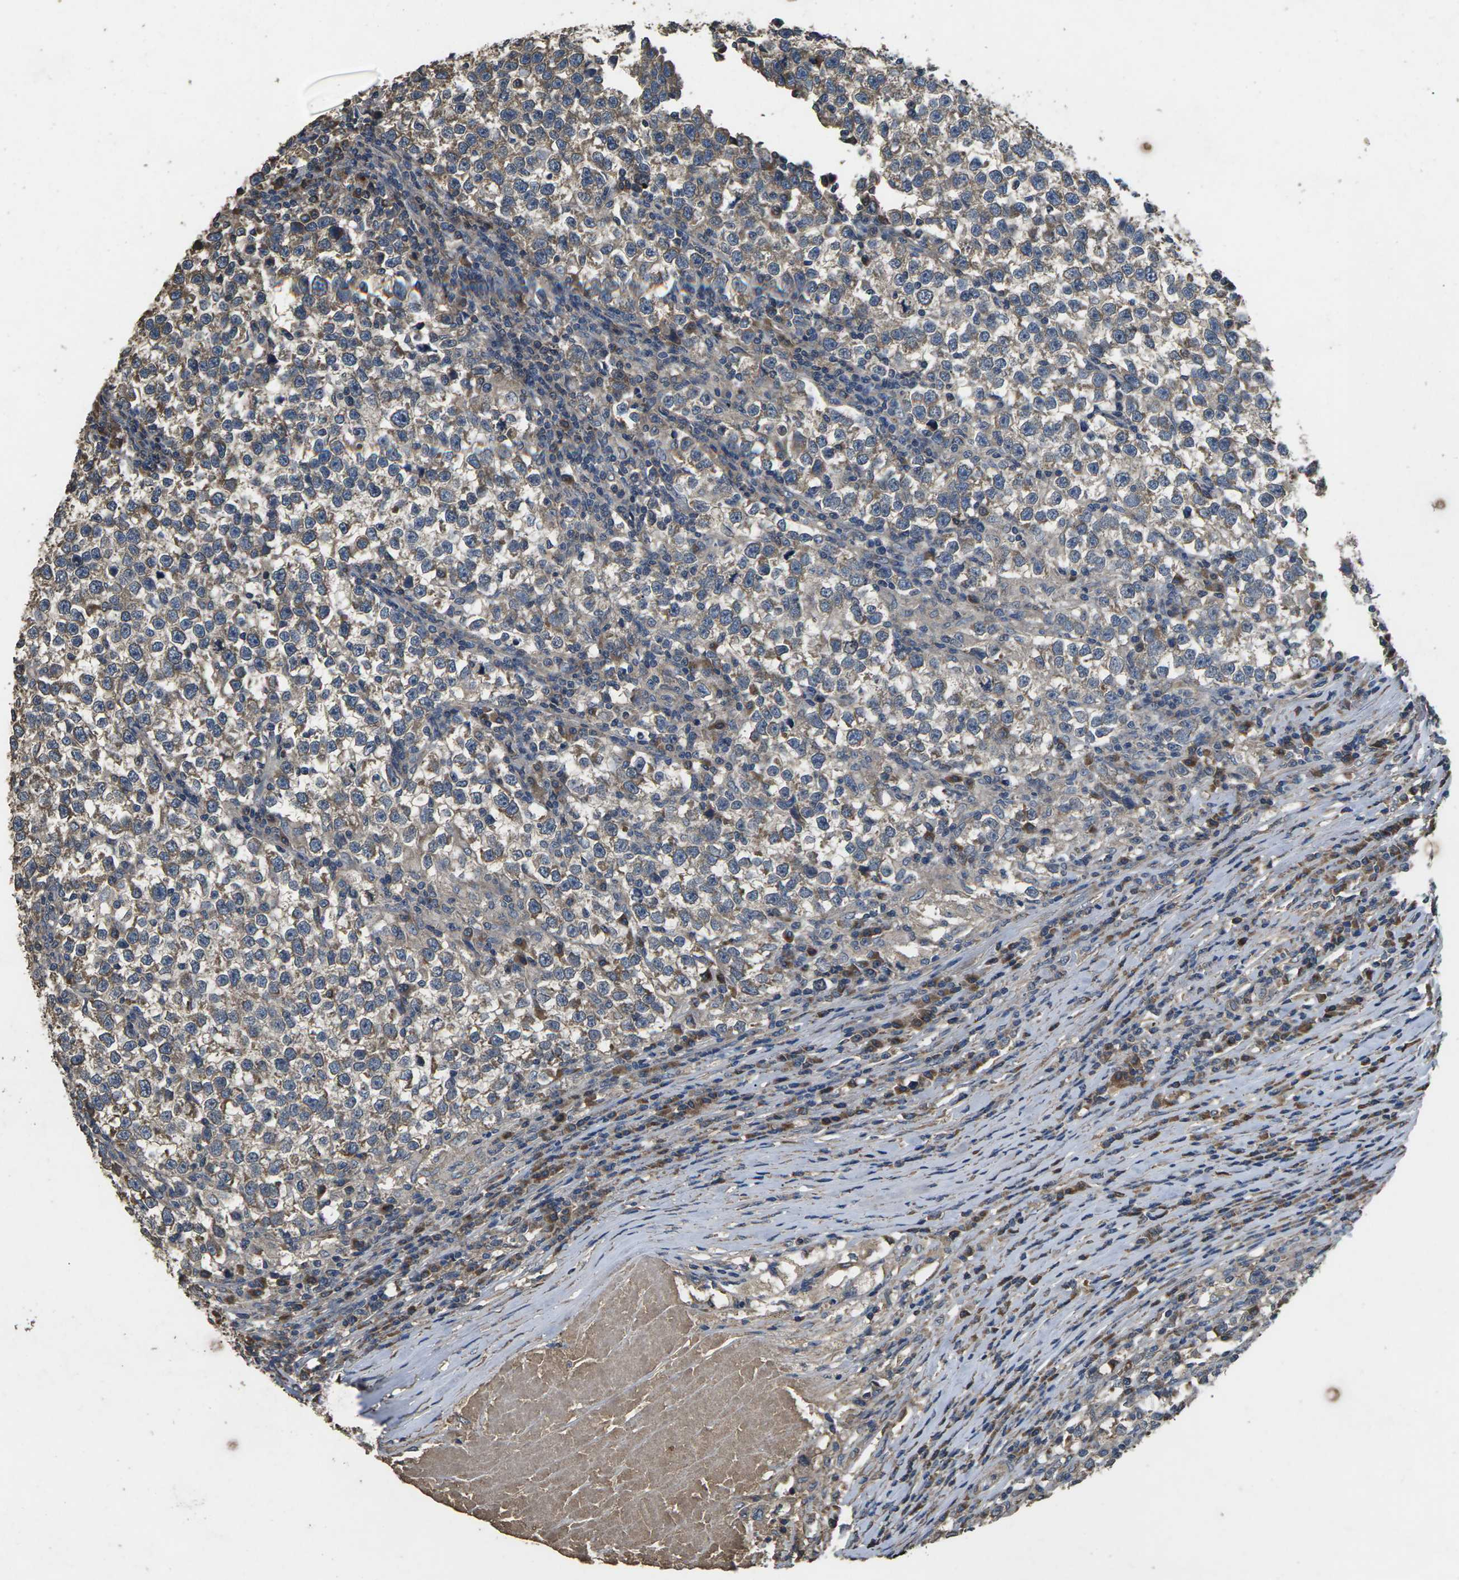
{"staining": {"intensity": "weak", "quantity": "<25%", "location": "cytoplasmic/membranous"}, "tissue": "testis cancer", "cell_type": "Tumor cells", "image_type": "cancer", "snomed": [{"axis": "morphology", "description": "Normal tissue, NOS"}, {"axis": "morphology", "description": "Seminoma, NOS"}, {"axis": "topography", "description": "Testis"}], "caption": "Seminoma (testis) was stained to show a protein in brown. There is no significant positivity in tumor cells.", "gene": "B4GAT1", "patient": {"sex": "male", "age": 43}}